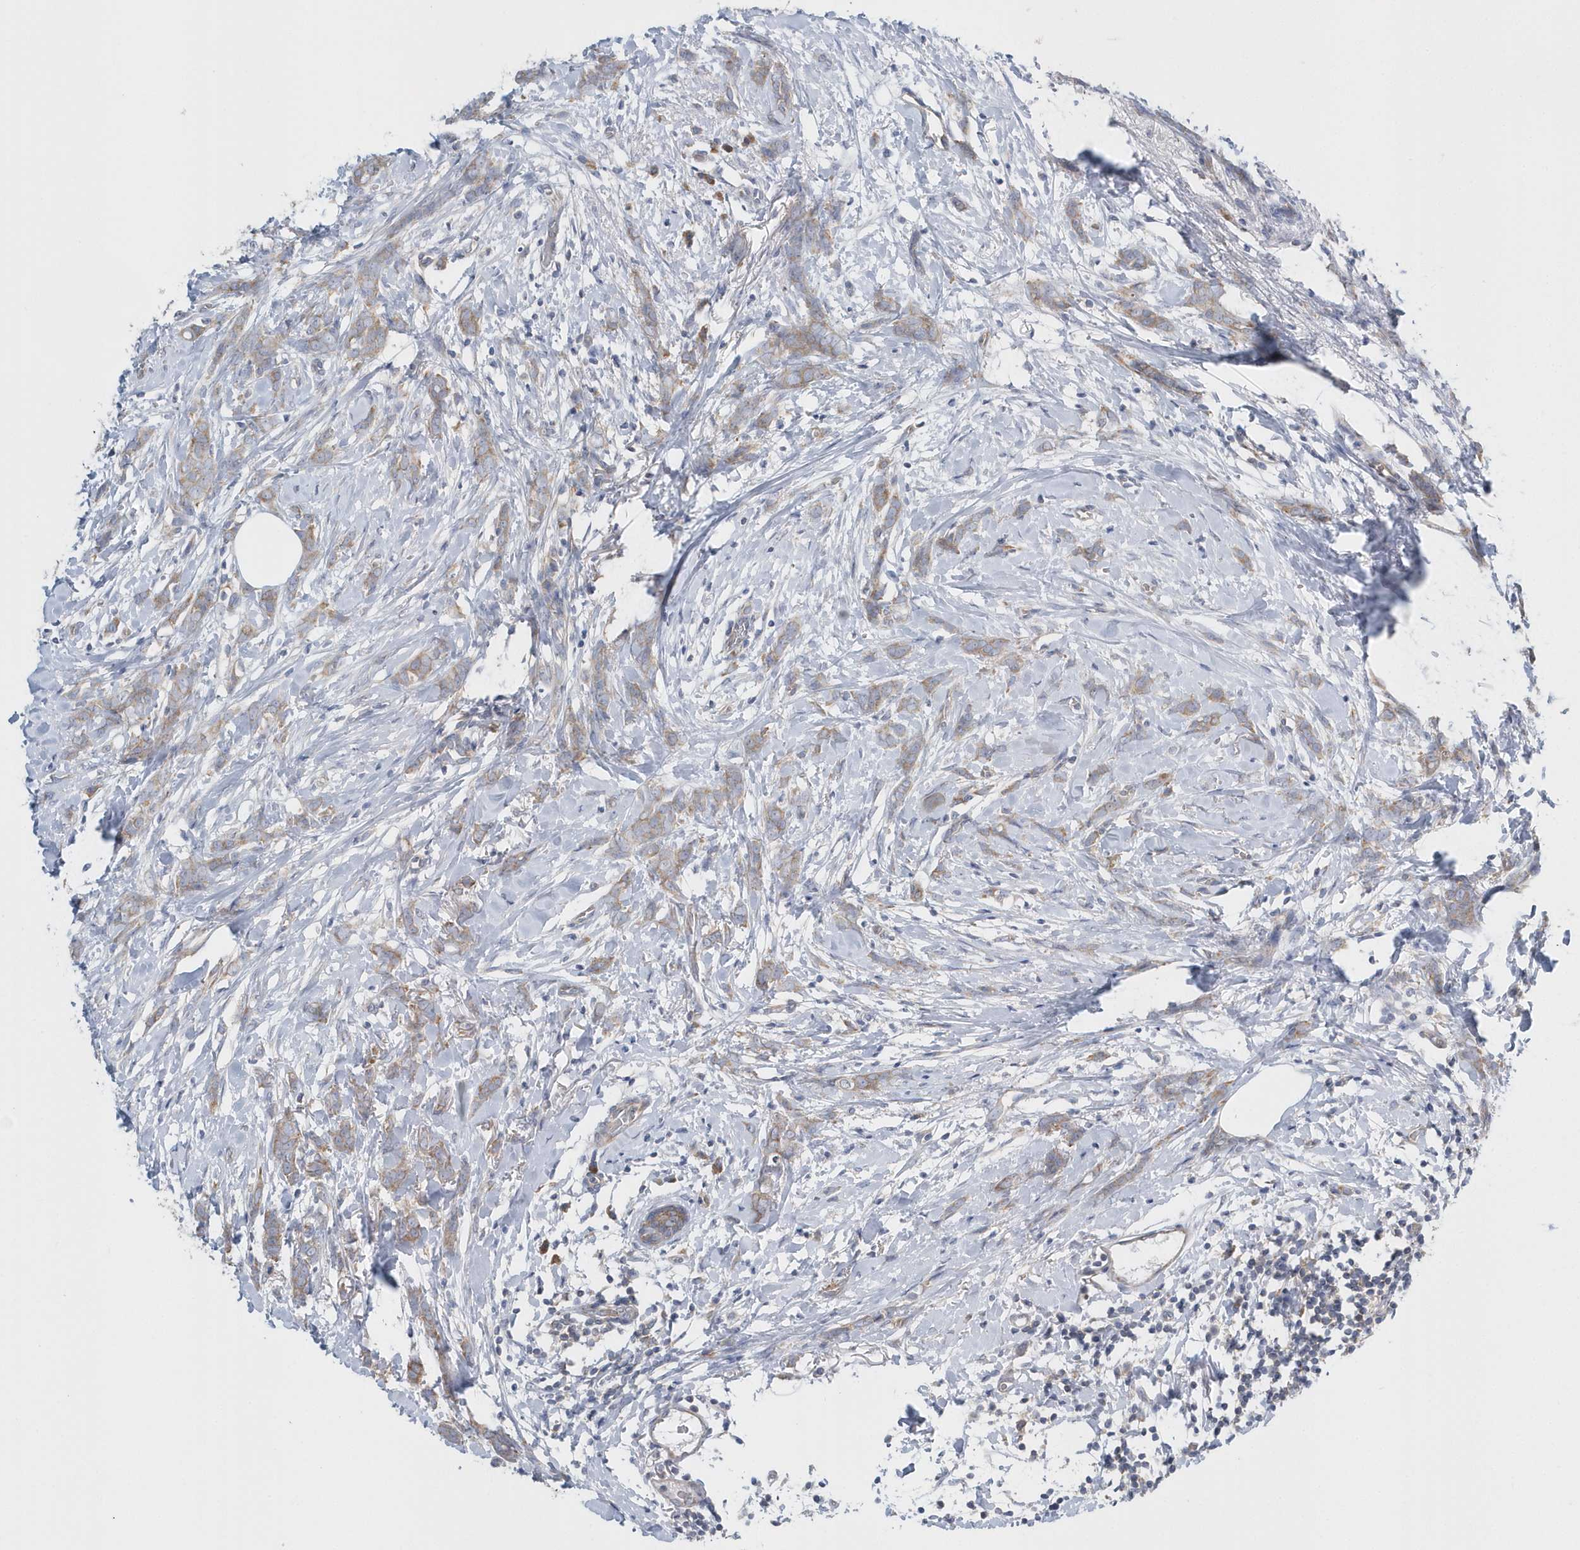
{"staining": {"intensity": "weak", "quantity": ">75%", "location": "cytoplasmic/membranous"}, "tissue": "breast cancer", "cell_type": "Tumor cells", "image_type": "cancer", "snomed": [{"axis": "morphology", "description": "Lobular carcinoma, in situ"}, {"axis": "morphology", "description": "Lobular carcinoma"}, {"axis": "topography", "description": "Breast"}], "caption": "A brown stain labels weak cytoplasmic/membranous positivity of a protein in breast lobular carcinoma in situ tumor cells.", "gene": "EIF3C", "patient": {"sex": "female", "age": 41}}